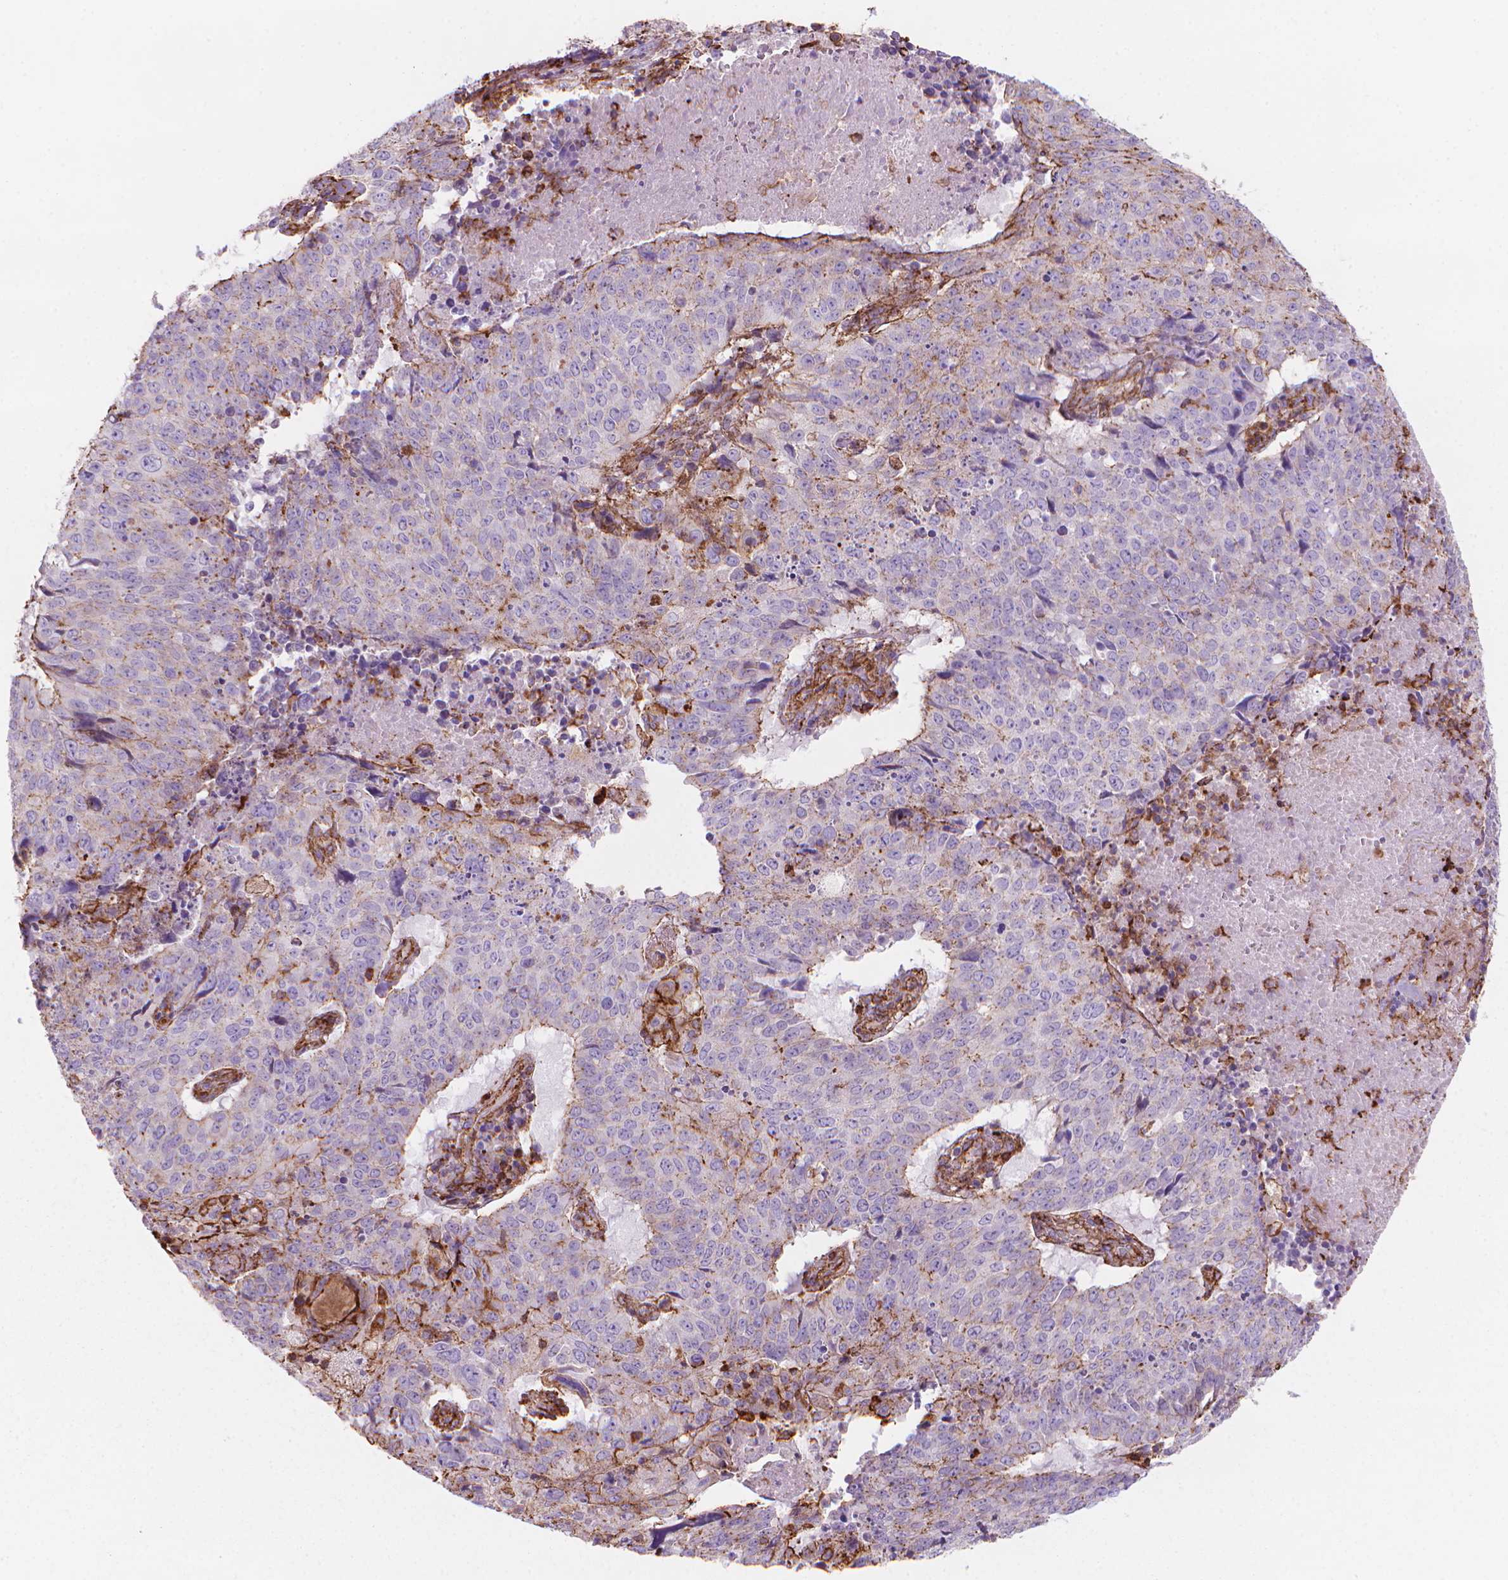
{"staining": {"intensity": "negative", "quantity": "none", "location": "none"}, "tissue": "lung cancer", "cell_type": "Tumor cells", "image_type": "cancer", "snomed": [{"axis": "morphology", "description": "Normal tissue, NOS"}, {"axis": "morphology", "description": "Squamous cell carcinoma, NOS"}, {"axis": "topography", "description": "Bronchus"}, {"axis": "topography", "description": "Lung"}], "caption": "Photomicrograph shows no protein staining in tumor cells of lung cancer tissue. Brightfield microscopy of immunohistochemistry stained with DAB (3,3'-diaminobenzidine) (brown) and hematoxylin (blue), captured at high magnification.", "gene": "PATJ", "patient": {"sex": "male", "age": 64}}